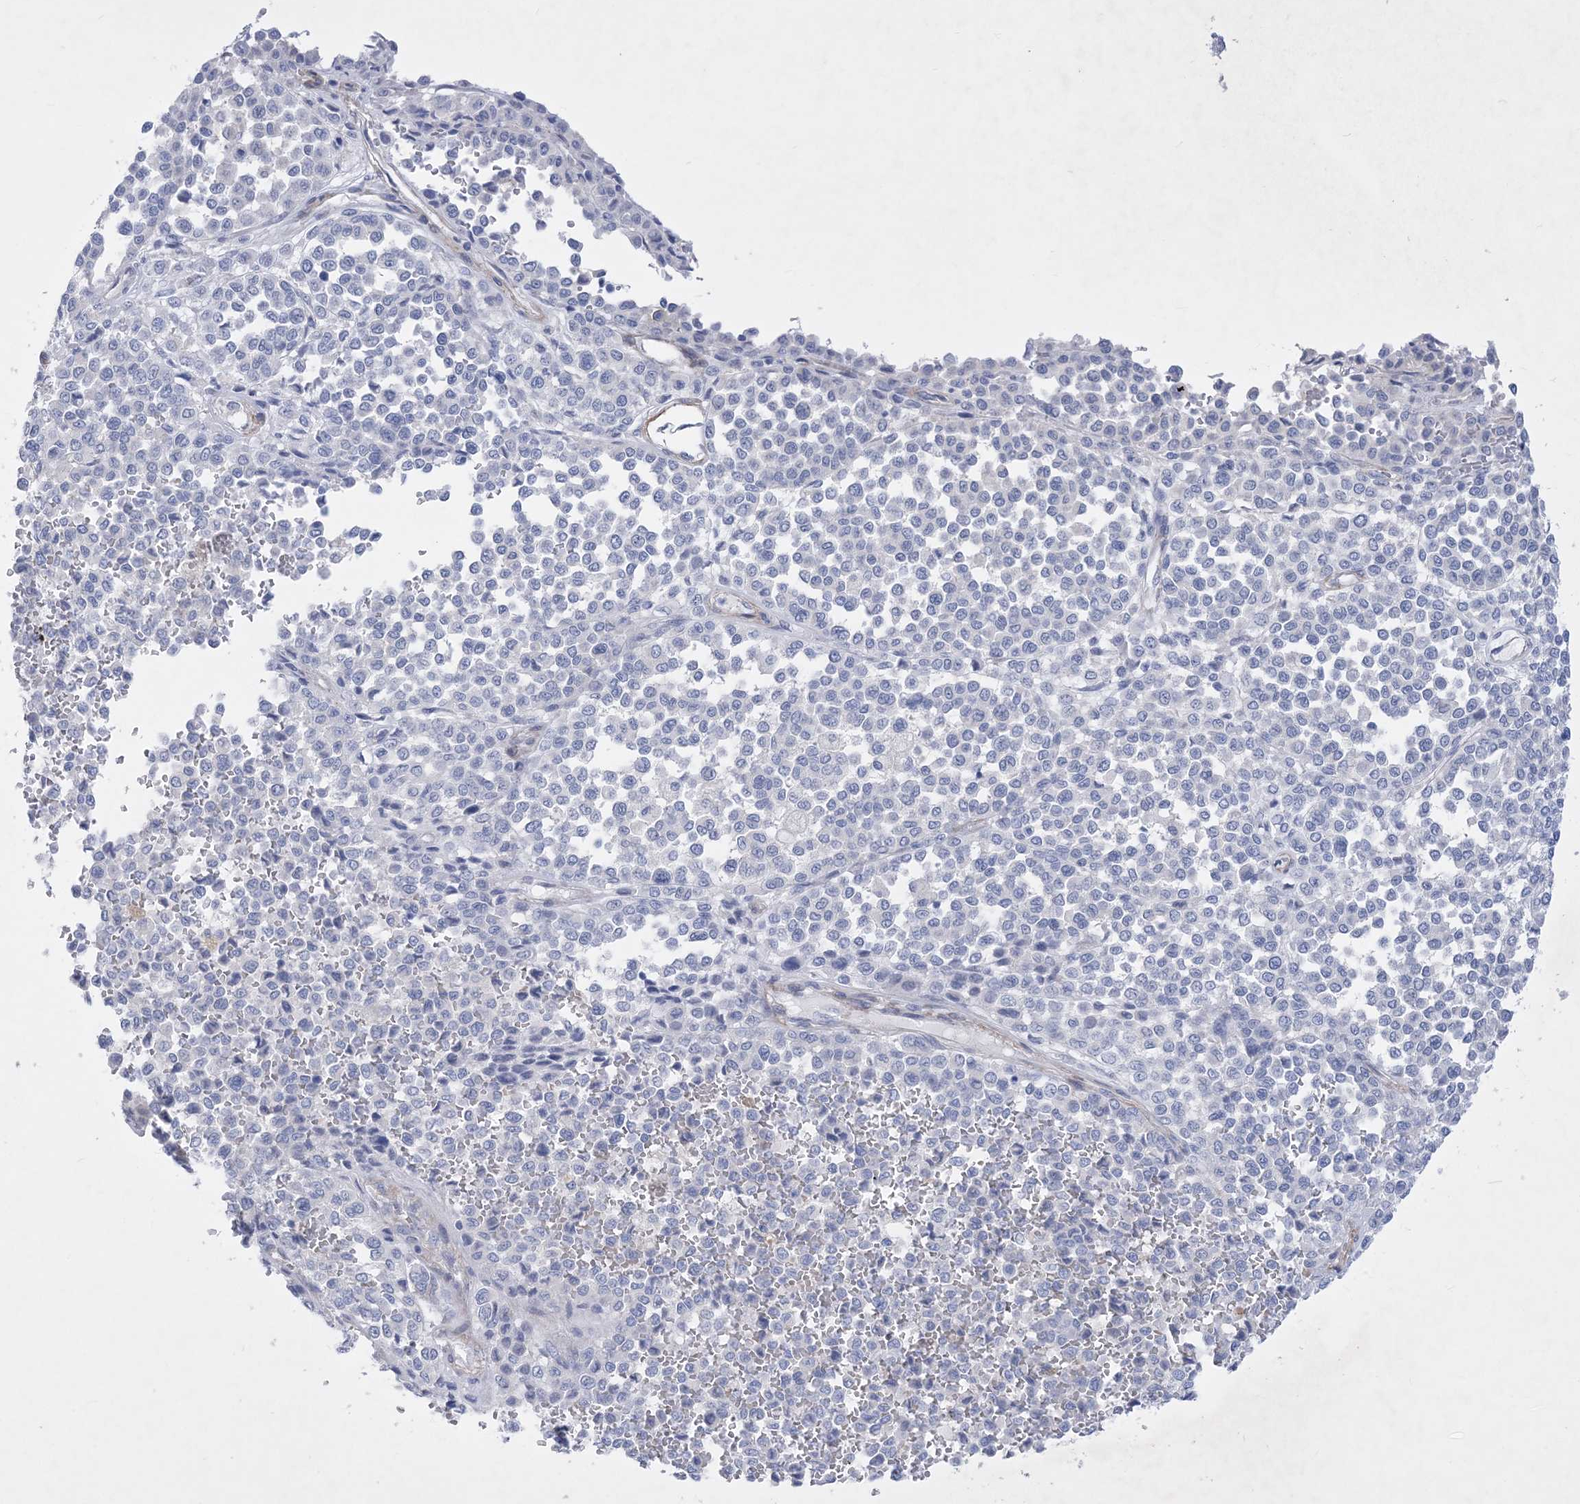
{"staining": {"intensity": "negative", "quantity": "none", "location": "none"}, "tissue": "melanoma", "cell_type": "Tumor cells", "image_type": "cancer", "snomed": [{"axis": "morphology", "description": "Malignant melanoma, Metastatic site"}, {"axis": "topography", "description": "Pancreas"}], "caption": "This is a histopathology image of IHC staining of melanoma, which shows no positivity in tumor cells. (Immunohistochemistry, brightfield microscopy, high magnification).", "gene": "WDR74", "patient": {"sex": "female", "age": 30}}